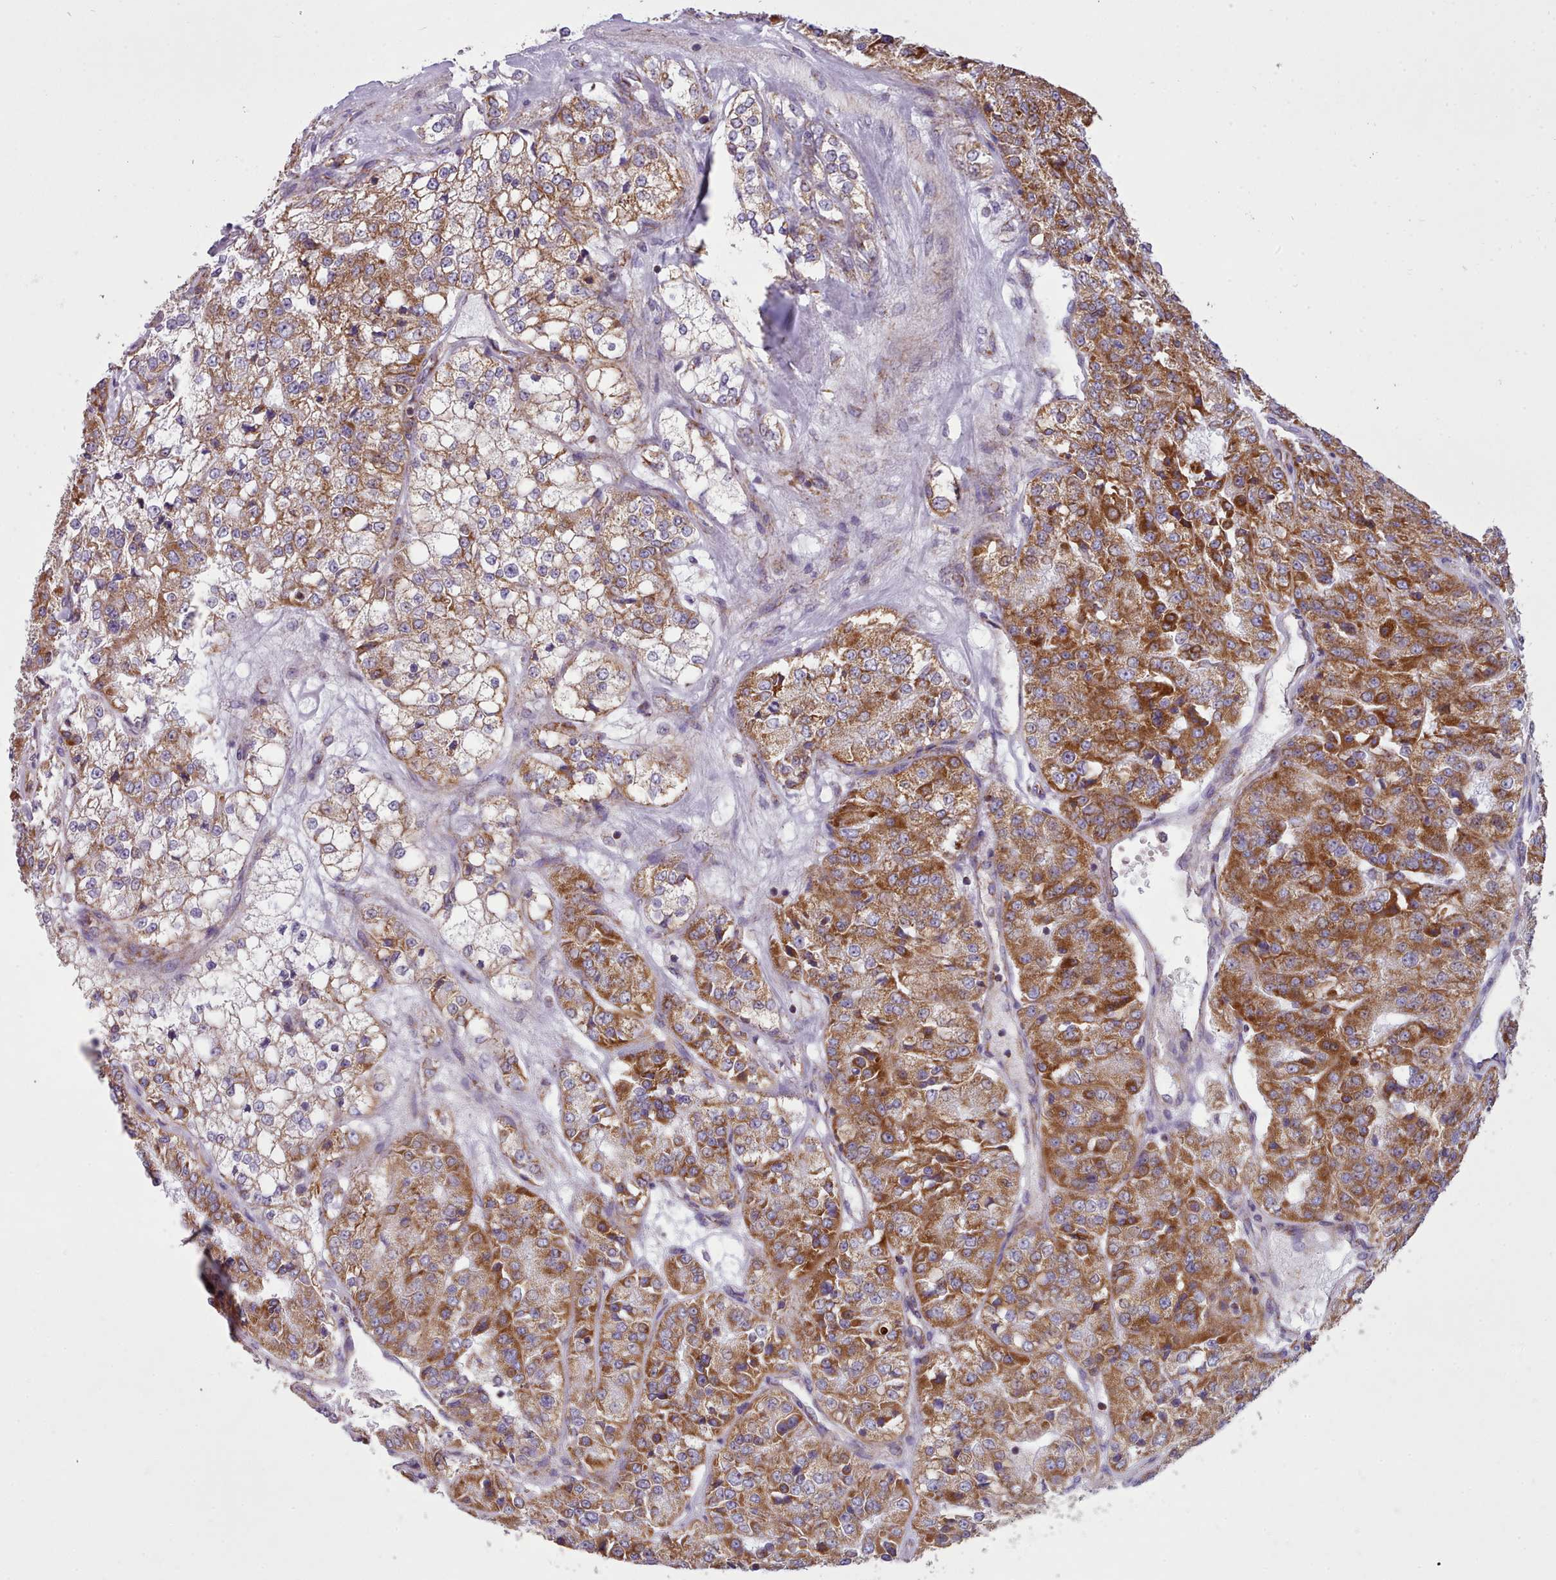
{"staining": {"intensity": "moderate", "quantity": ">75%", "location": "cytoplasmic/membranous"}, "tissue": "renal cancer", "cell_type": "Tumor cells", "image_type": "cancer", "snomed": [{"axis": "morphology", "description": "Adenocarcinoma, NOS"}, {"axis": "topography", "description": "Kidney"}], "caption": "Renal cancer (adenocarcinoma) stained with a brown dye displays moderate cytoplasmic/membranous positive expression in about >75% of tumor cells.", "gene": "SRP54", "patient": {"sex": "female", "age": 63}}